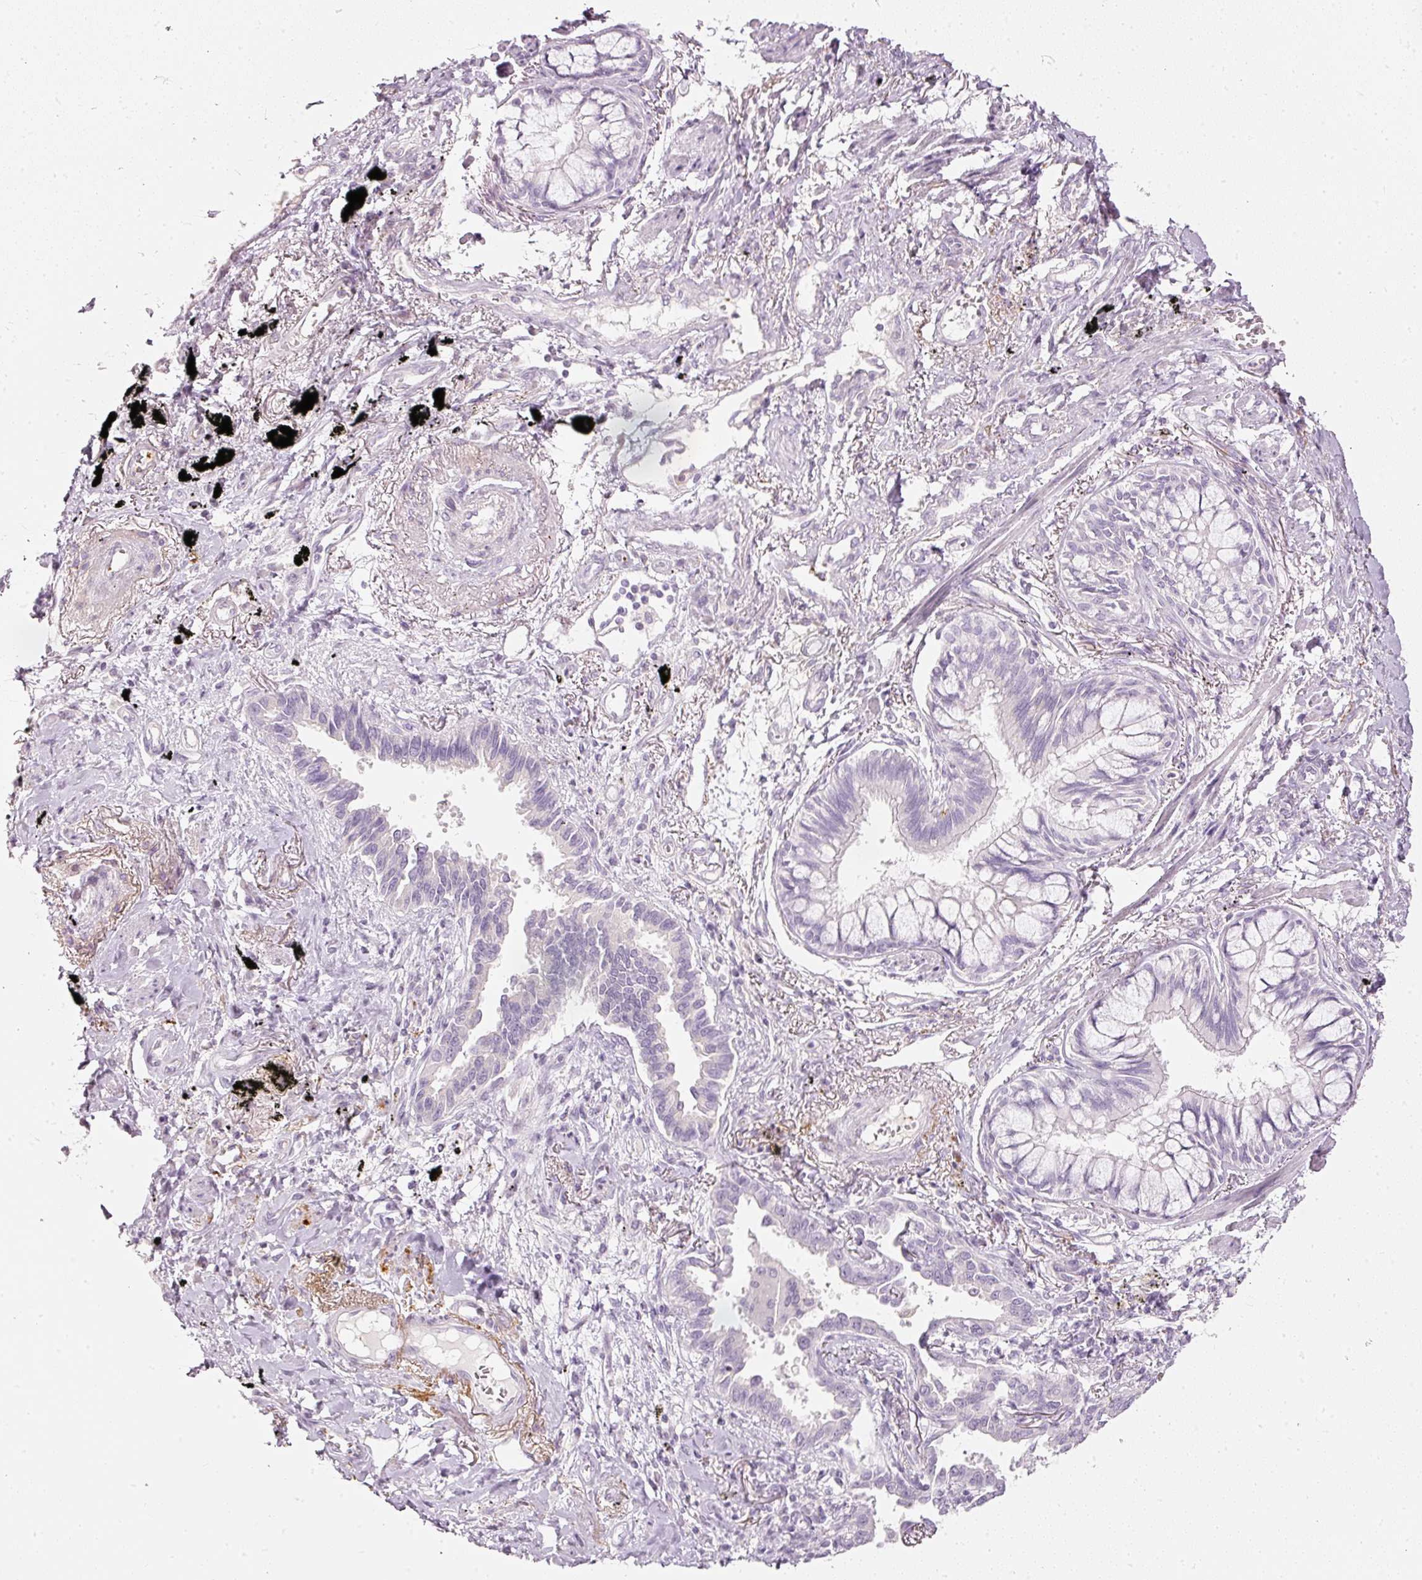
{"staining": {"intensity": "negative", "quantity": "none", "location": "none"}, "tissue": "lung cancer", "cell_type": "Tumor cells", "image_type": "cancer", "snomed": [{"axis": "morphology", "description": "Adenocarcinoma, NOS"}, {"axis": "topography", "description": "Lung"}], "caption": "A high-resolution micrograph shows immunohistochemistry (IHC) staining of lung cancer (adenocarcinoma), which reveals no significant positivity in tumor cells.", "gene": "LECT2", "patient": {"sex": "male", "age": 67}}